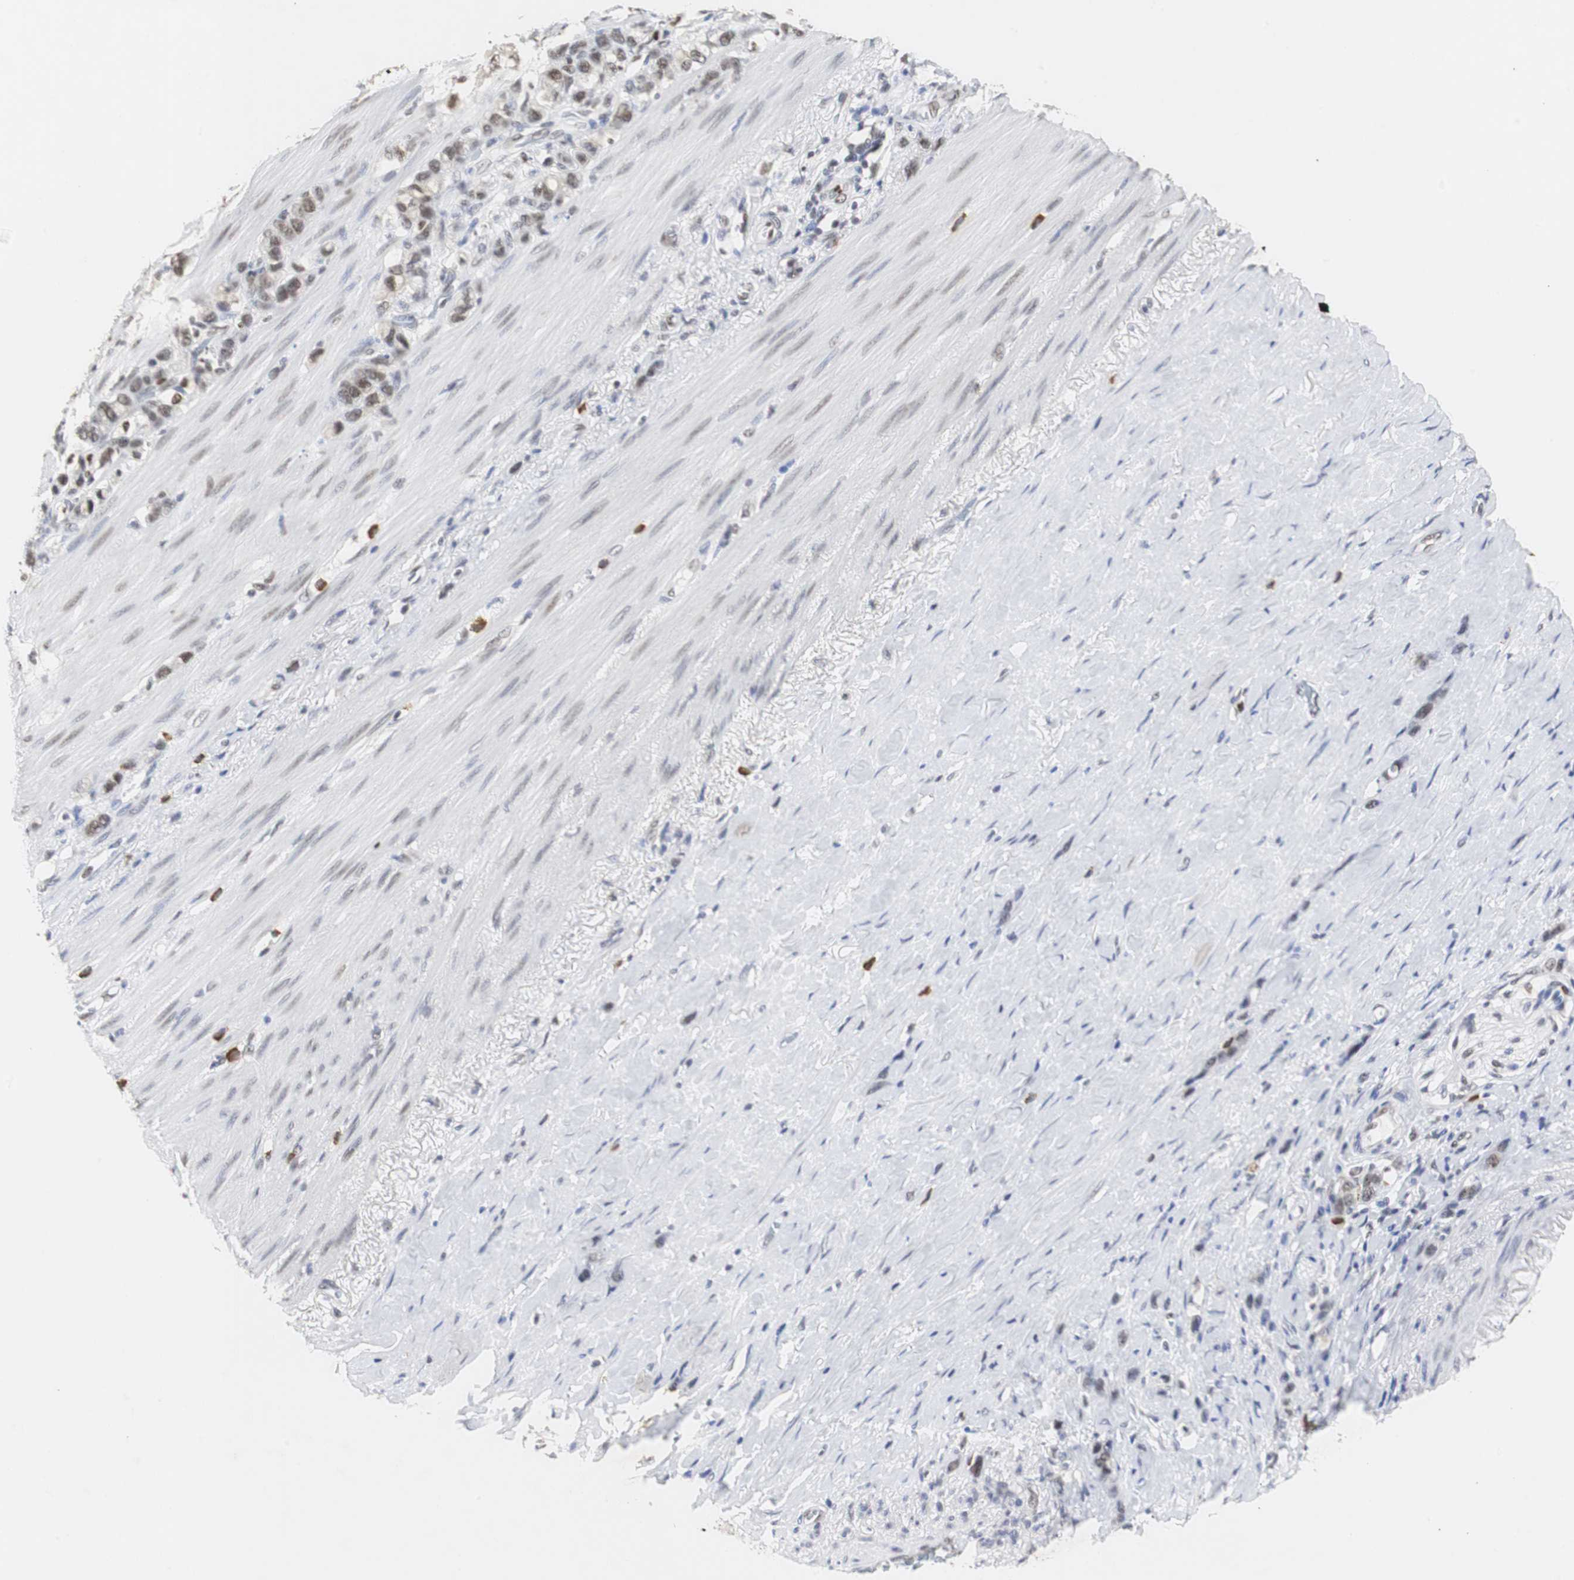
{"staining": {"intensity": "moderate", "quantity": "25%-75%", "location": "nuclear"}, "tissue": "stomach cancer", "cell_type": "Tumor cells", "image_type": "cancer", "snomed": [{"axis": "morphology", "description": "Normal tissue, NOS"}, {"axis": "morphology", "description": "Adenocarcinoma, NOS"}, {"axis": "morphology", "description": "Adenocarcinoma, High grade"}, {"axis": "topography", "description": "Stomach, upper"}, {"axis": "topography", "description": "Stomach"}], "caption": "Moderate nuclear staining for a protein is seen in about 25%-75% of tumor cells of stomach cancer using IHC.", "gene": "ZFC3H1", "patient": {"sex": "female", "age": 65}}